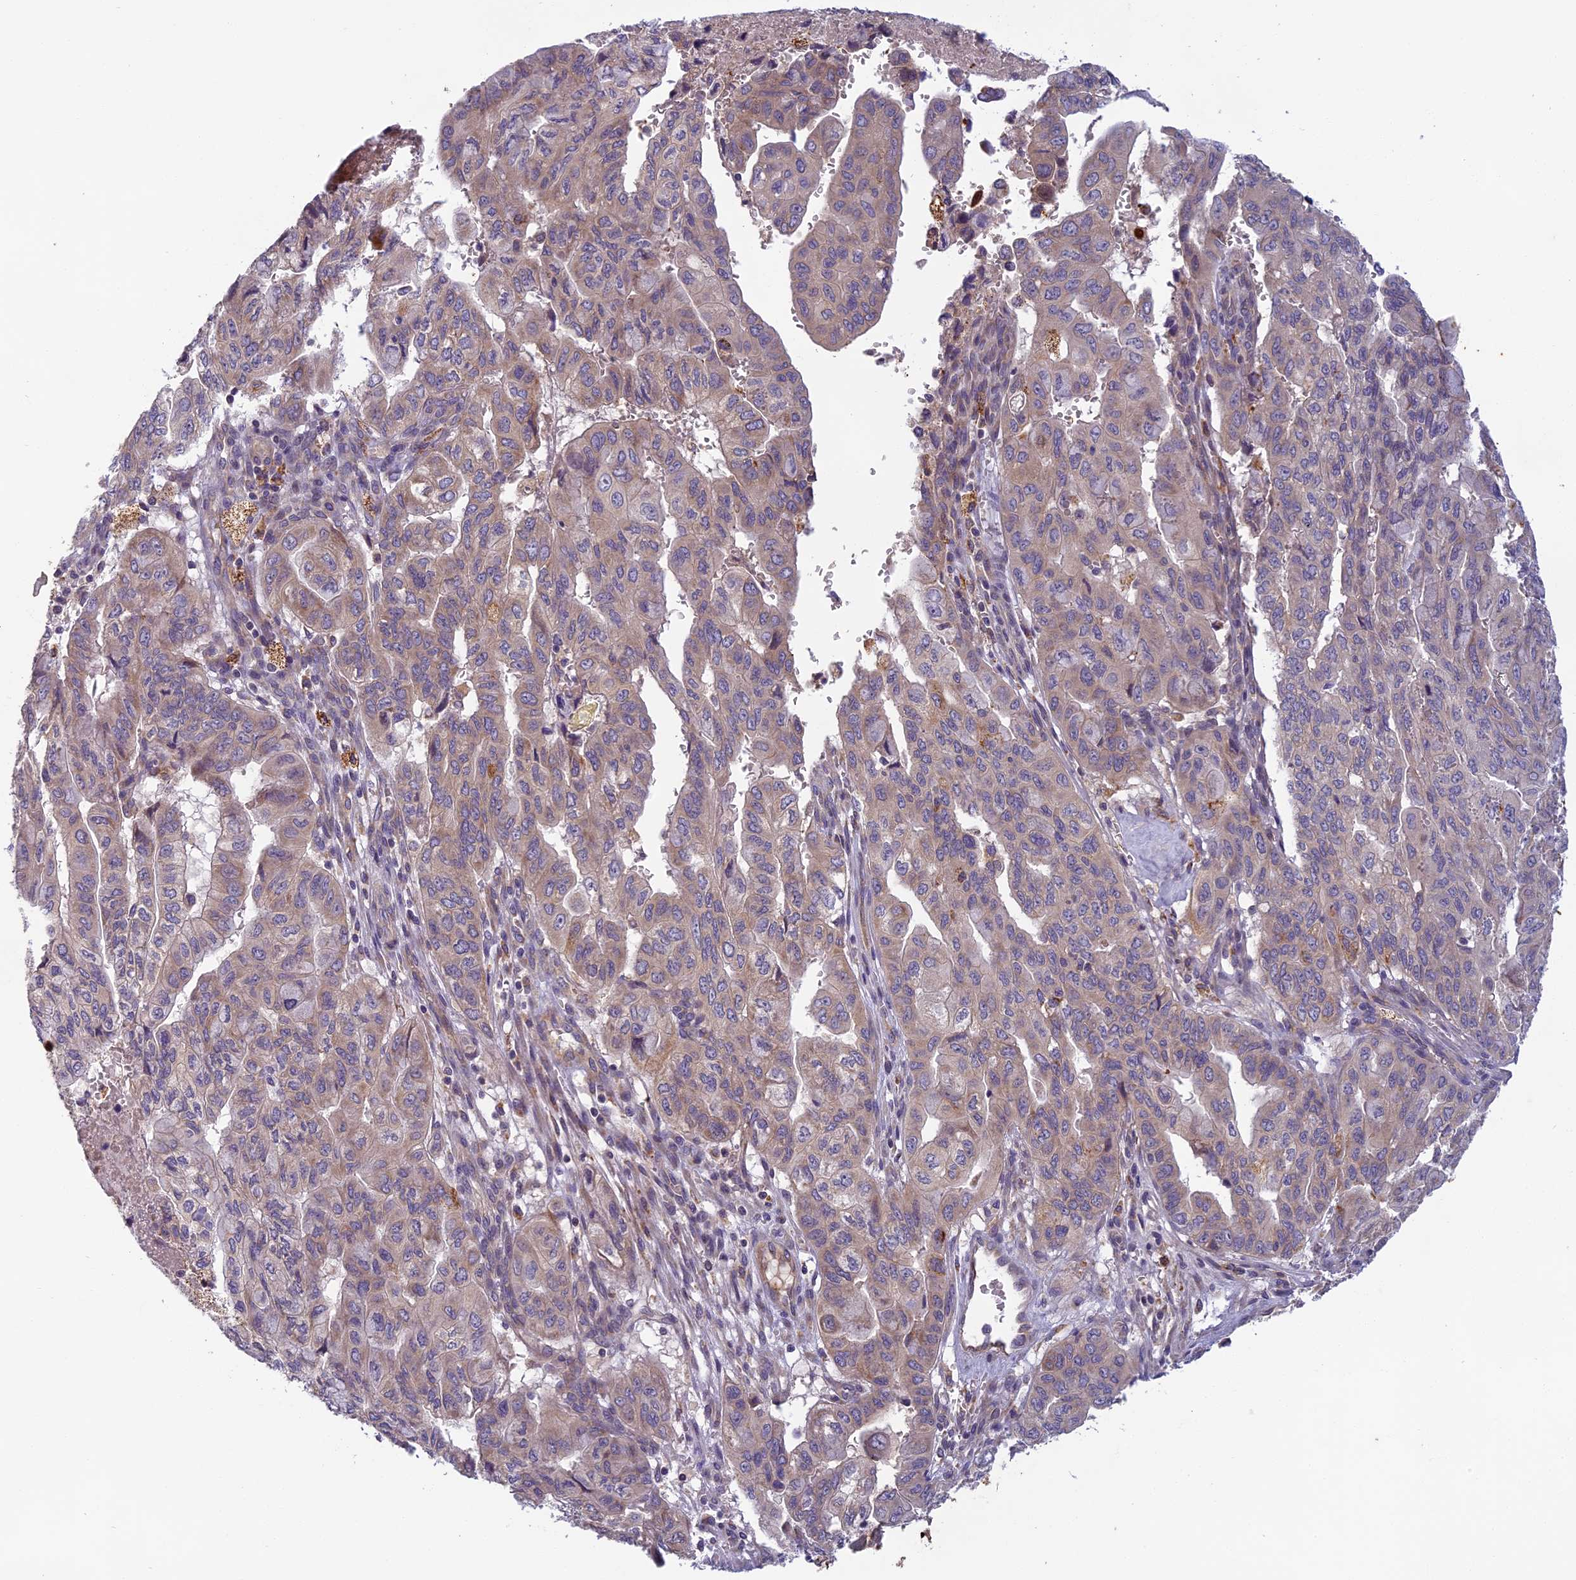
{"staining": {"intensity": "weak", "quantity": "25%-75%", "location": "cytoplasmic/membranous"}, "tissue": "pancreatic cancer", "cell_type": "Tumor cells", "image_type": "cancer", "snomed": [{"axis": "morphology", "description": "Adenocarcinoma, NOS"}, {"axis": "topography", "description": "Pancreas"}], "caption": "A histopathology image showing weak cytoplasmic/membranous expression in about 25%-75% of tumor cells in pancreatic cancer, as visualized by brown immunohistochemical staining.", "gene": "SEMA7A", "patient": {"sex": "male", "age": 51}}